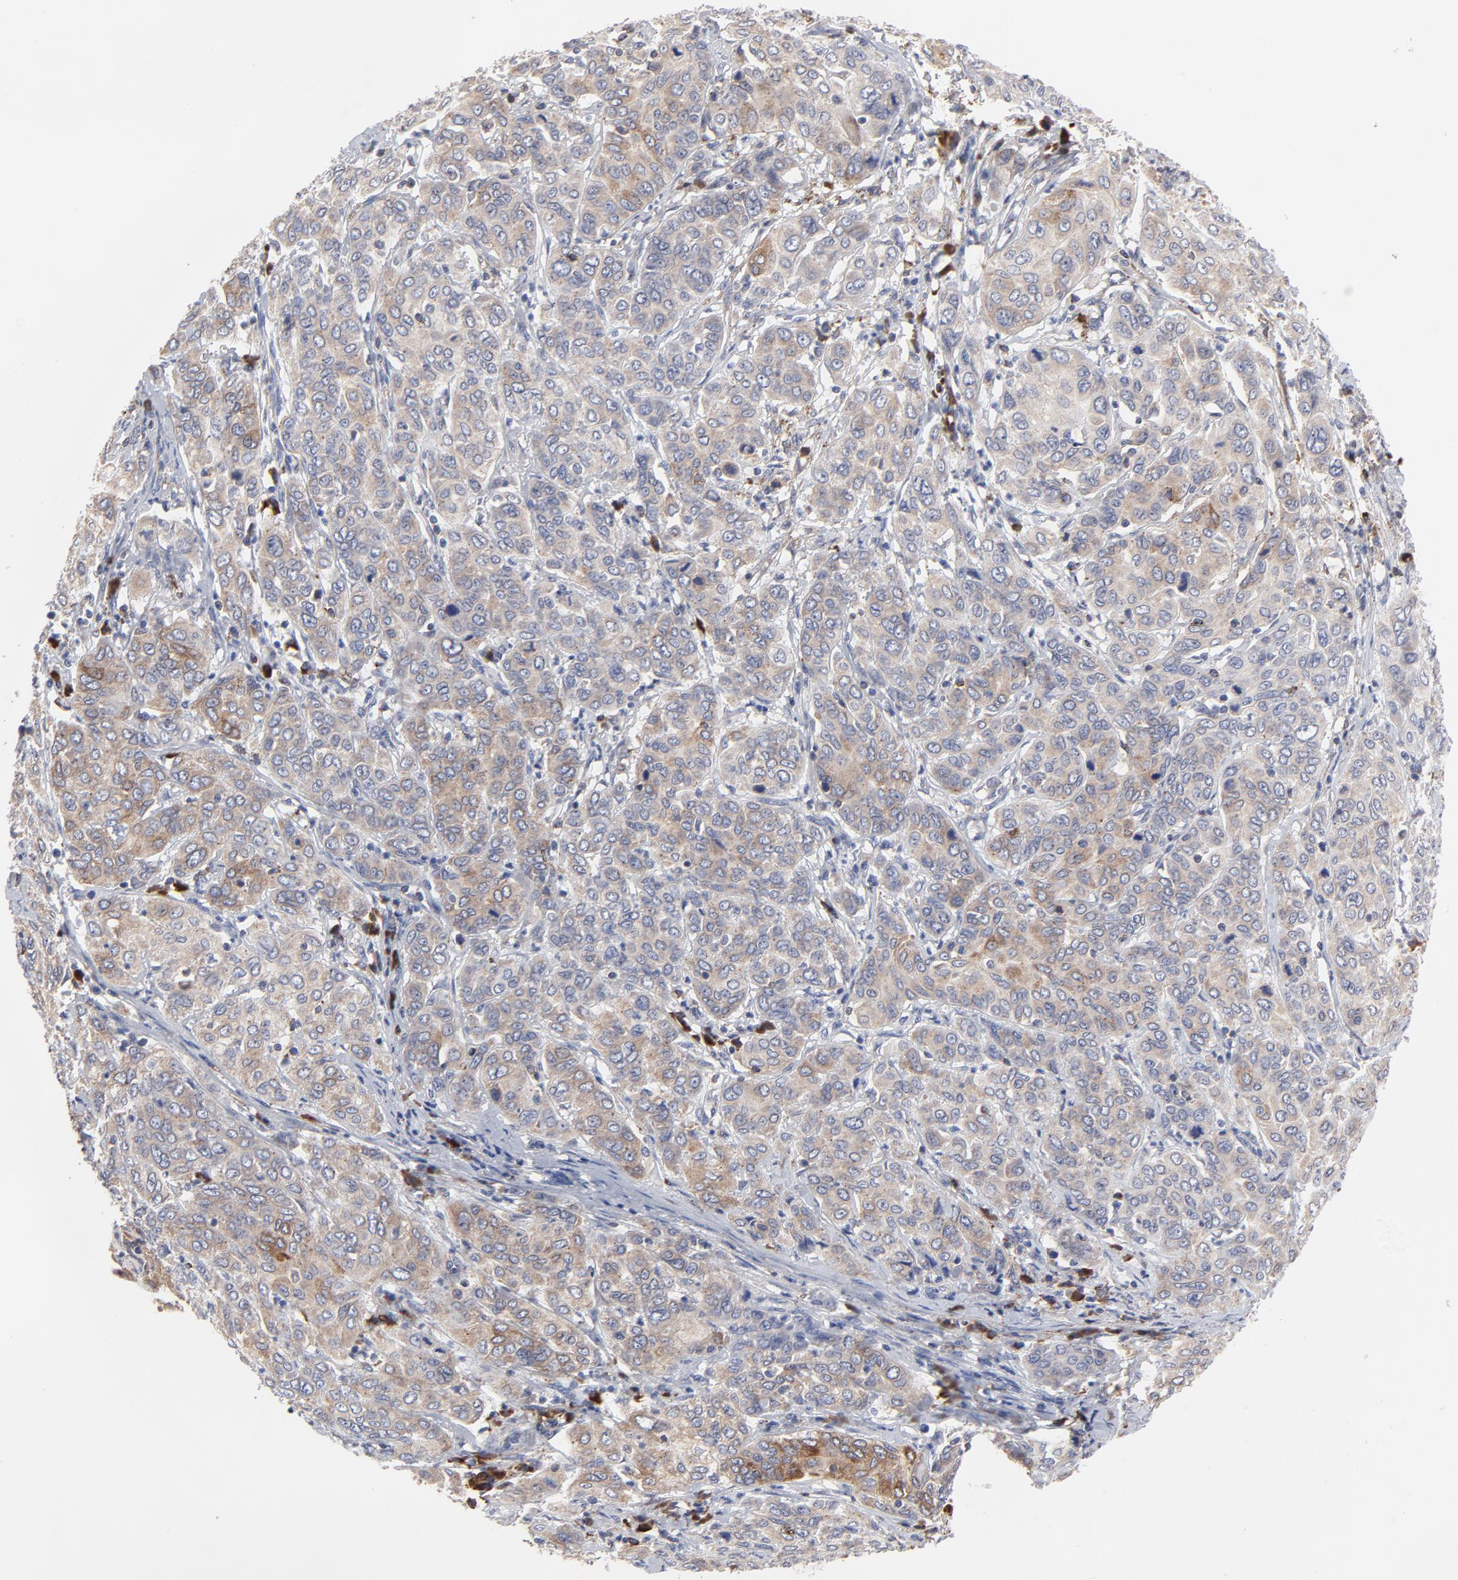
{"staining": {"intensity": "weak", "quantity": ">75%", "location": "cytoplasmic/membranous"}, "tissue": "cervical cancer", "cell_type": "Tumor cells", "image_type": "cancer", "snomed": [{"axis": "morphology", "description": "Squamous cell carcinoma, NOS"}, {"axis": "topography", "description": "Cervix"}], "caption": "Cervical cancer (squamous cell carcinoma) was stained to show a protein in brown. There is low levels of weak cytoplasmic/membranous staining in approximately >75% of tumor cells. Ihc stains the protein of interest in brown and the nuclei are stained blue.", "gene": "TRIM22", "patient": {"sex": "female", "age": 38}}